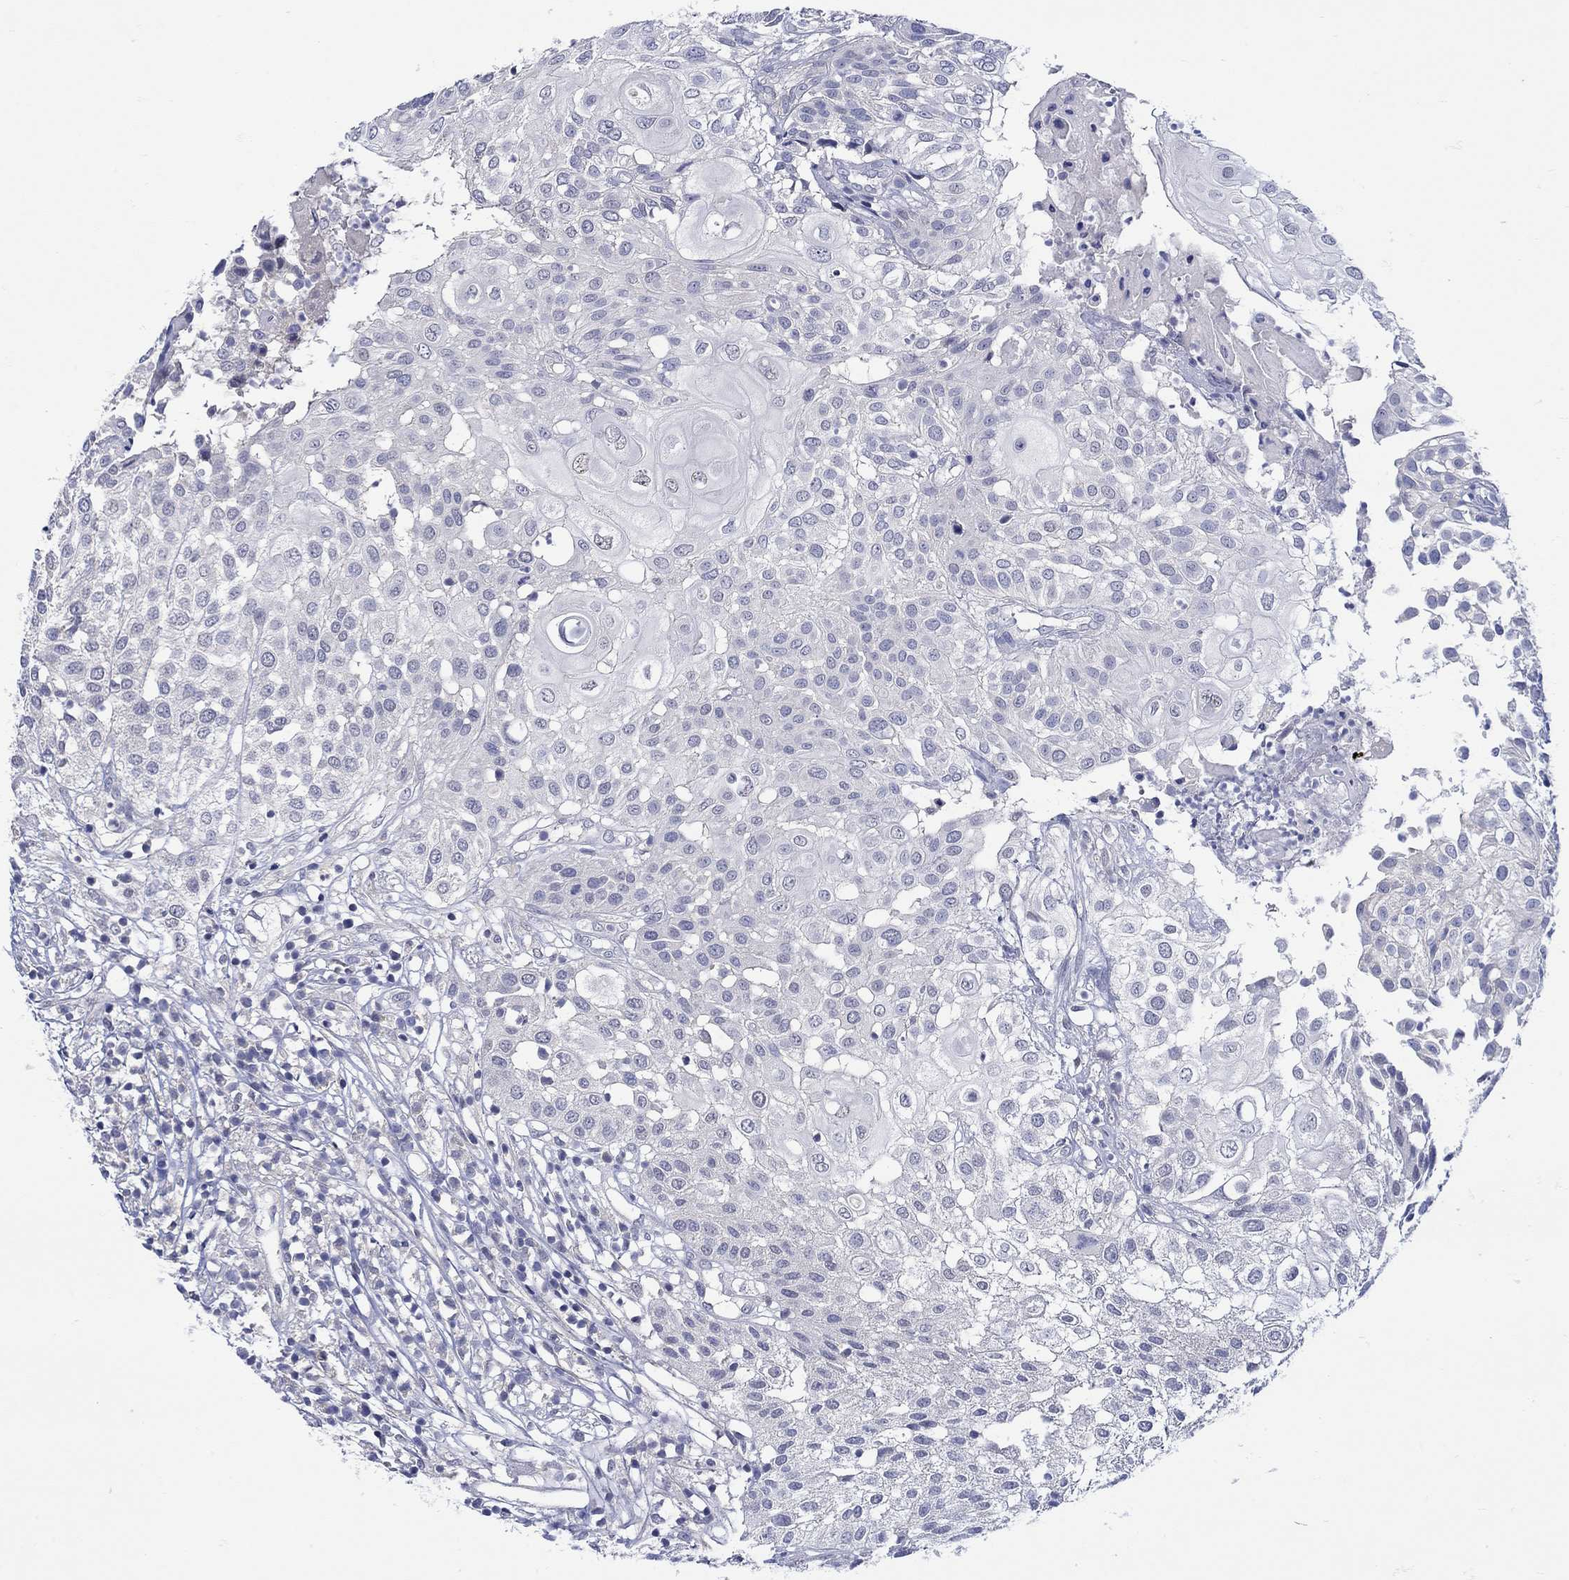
{"staining": {"intensity": "negative", "quantity": "none", "location": "none"}, "tissue": "urothelial cancer", "cell_type": "Tumor cells", "image_type": "cancer", "snomed": [{"axis": "morphology", "description": "Urothelial carcinoma, High grade"}, {"axis": "topography", "description": "Urinary bladder"}], "caption": "The IHC micrograph has no significant positivity in tumor cells of urothelial carcinoma (high-grade) tissue. (Brightfield microscopy of DAB IHC at high magnification).", "gene": "MSI1", "patient": {"sex": "female", "age": 79}}